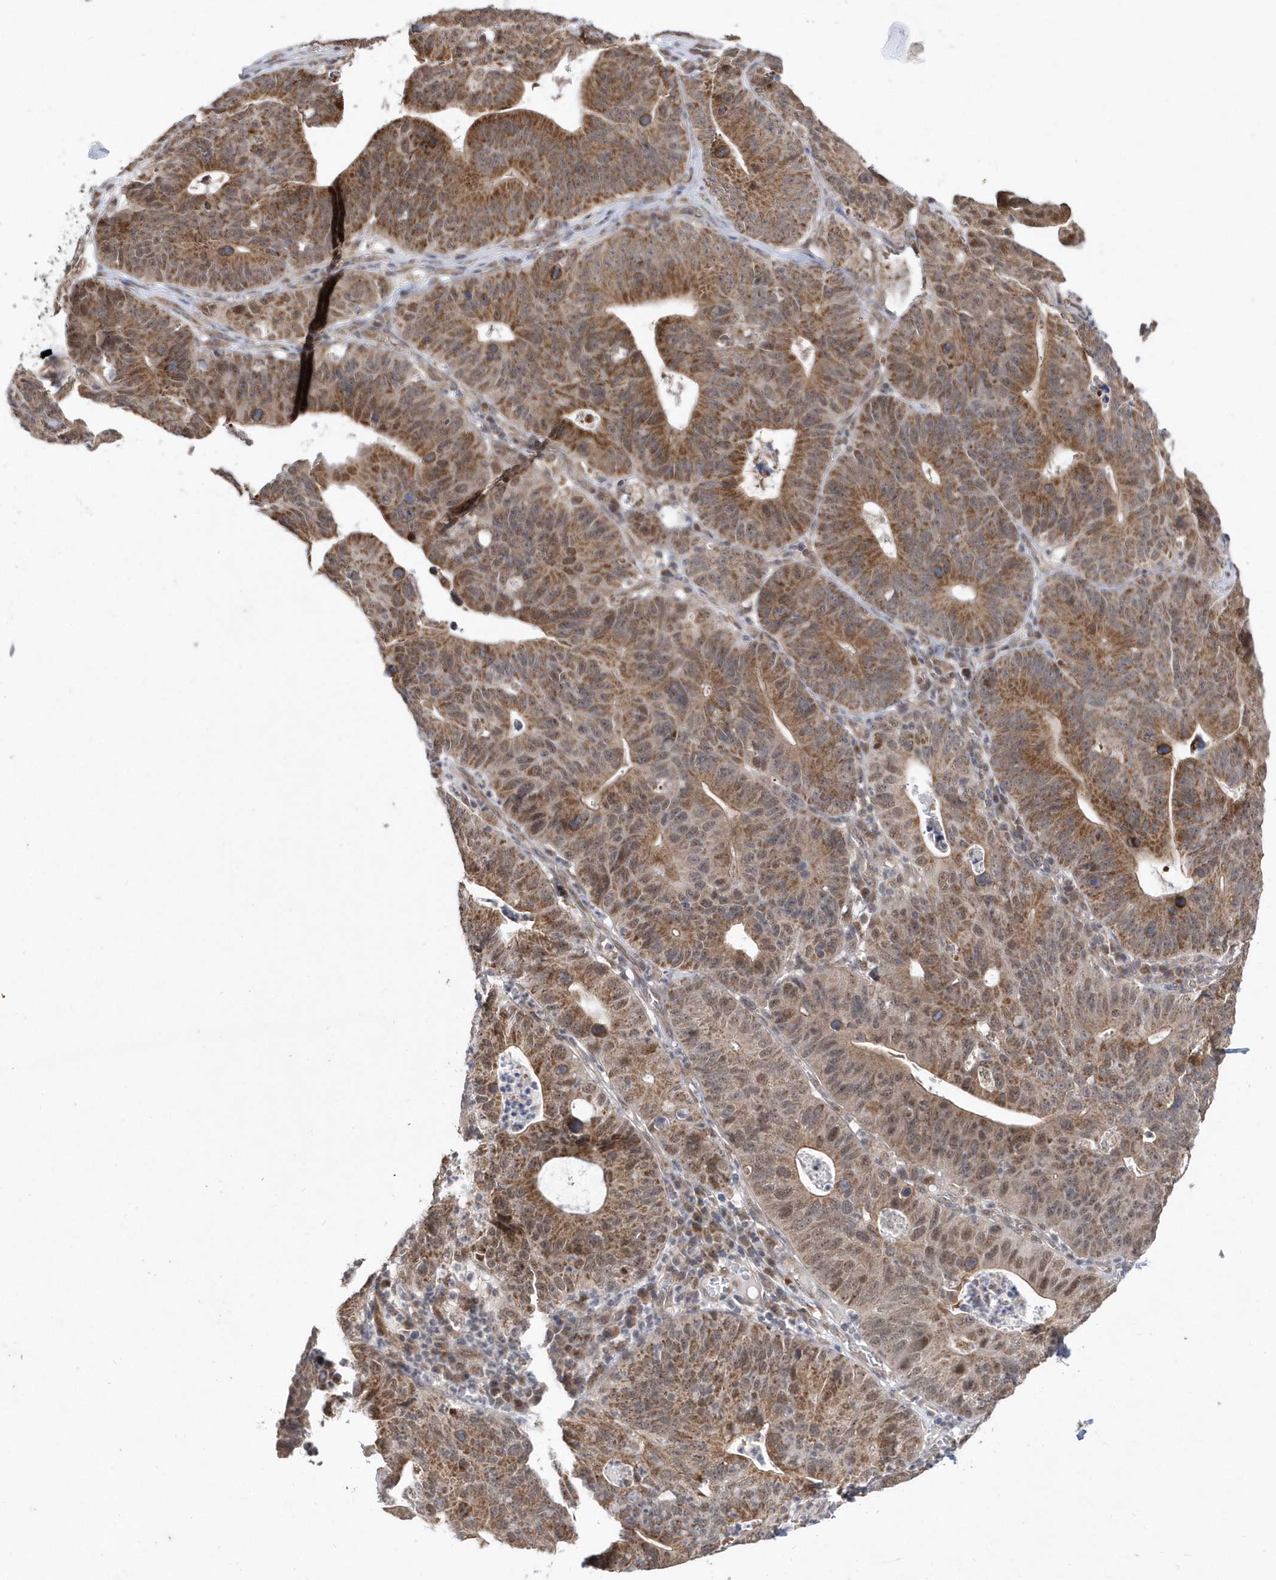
{"staining": {"intensity": "moderate", "quantity": ">75%", "location": "cytoplasmic/membranous,nuclear"}, "tissue": "stomach cancer", "cell_type": "Tumor cells", "image_type": "cancer", "snomed": [{"axis": "morphology", "description": "Adenocarcinoma, NOS"}, {"axis": "topography", "description": "Stomach"}], "caption": "Human stomach cancer (adenocarcinoma) stained with a brown dye demonstrates moderate cytoplasmic/membranous and nuclear positive staining in approximately >75% of tumor cells.", "gene": "DALRD3", "patient": {"sex": "male", "age": 59}}